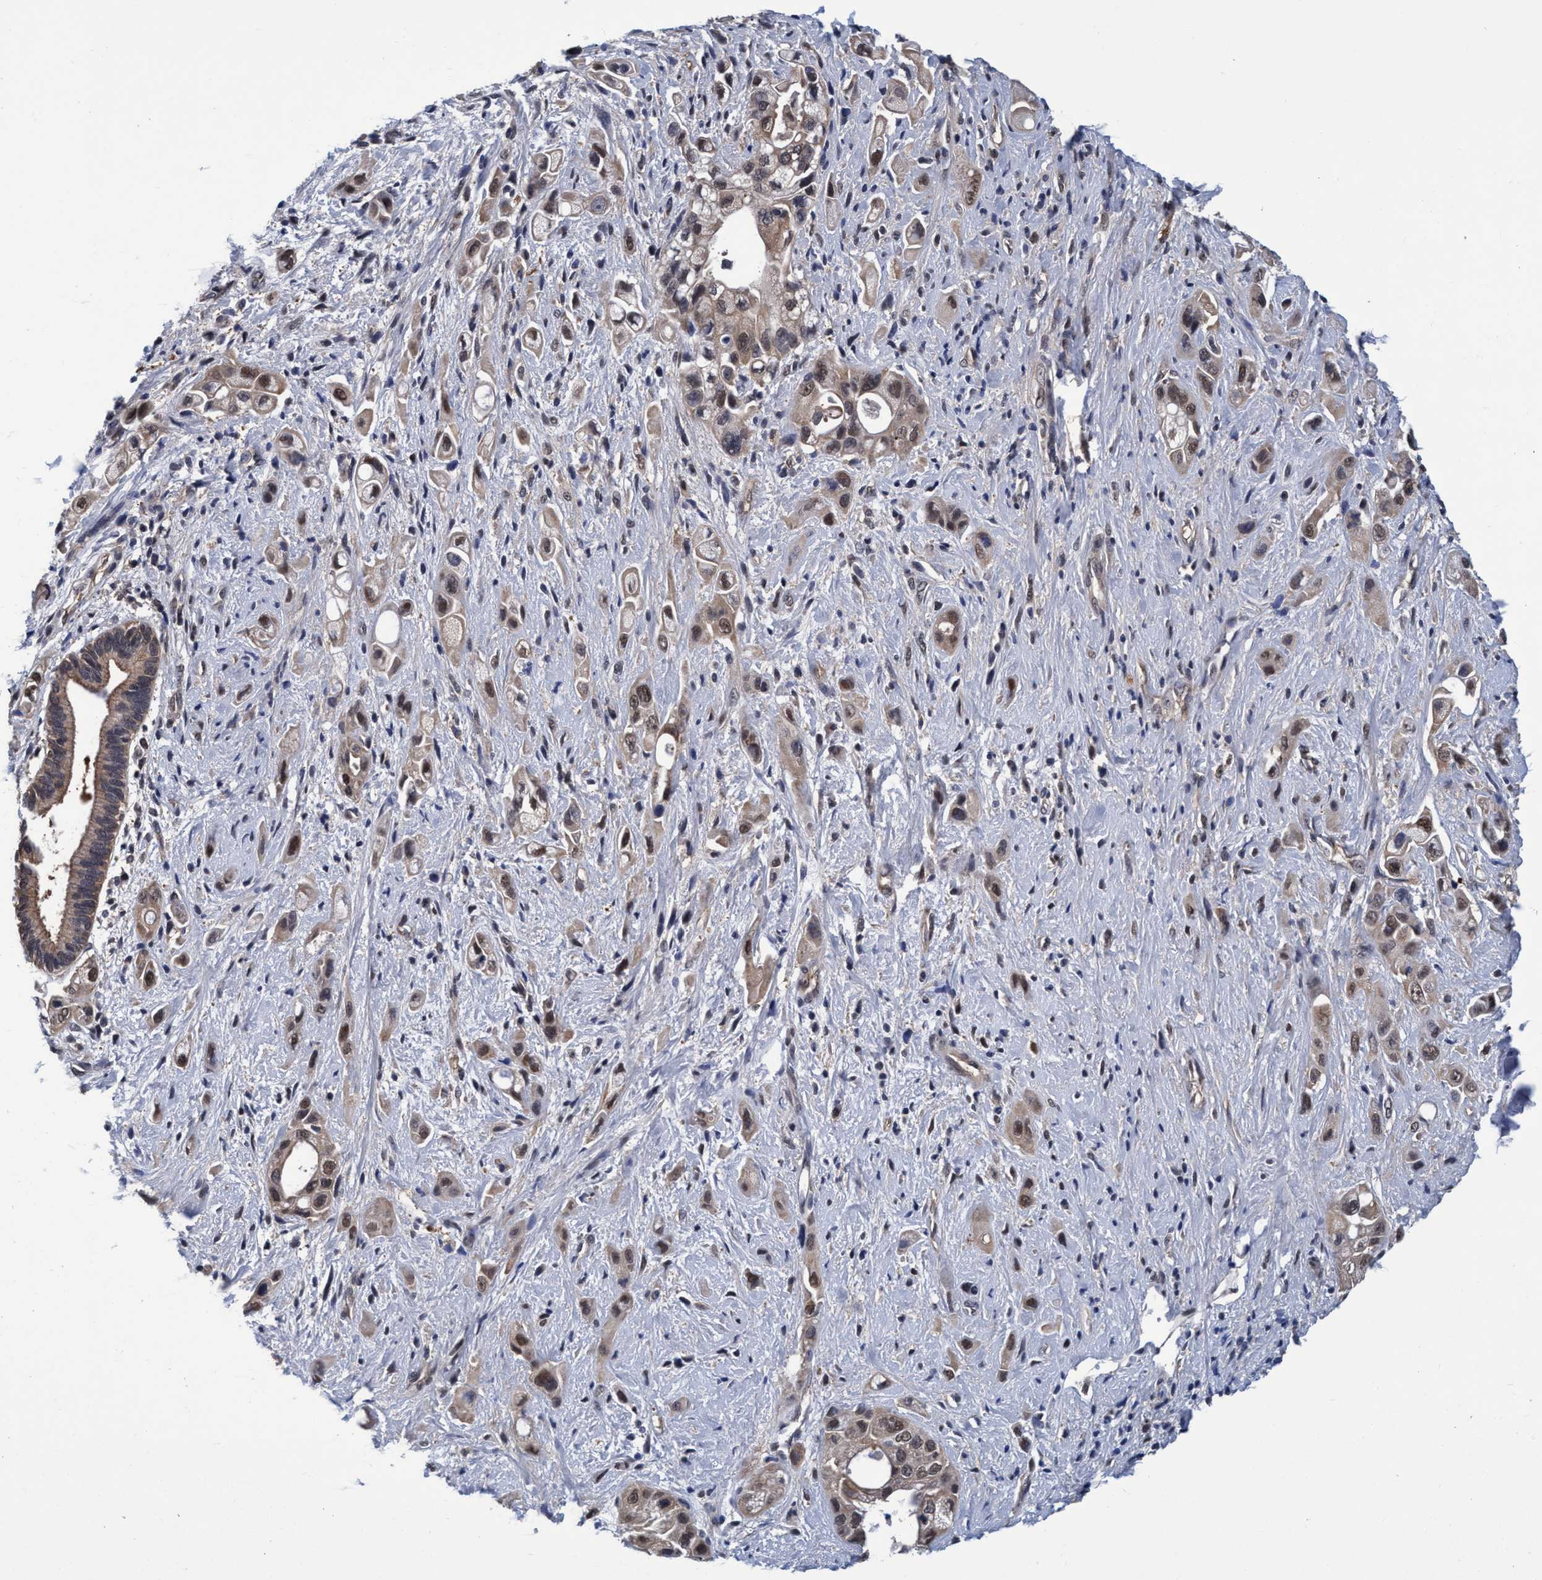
{"staining": {"intensity": "weak", "quantity": ">75%", "location": "cytoplasmic/membranous,nuclear"}, "tissue": "pancreatic cancer", "cell_type": "Tumor cells", "image_type": "cancer", "snomed": [{"axis": "morphology", "description": "Adenocarcinoma, NOS"}, {"axis": "topography", "description": "Pancreas"}], "caption": "Protein expression by IHC demonstrates weak cytoplasmic/membranous and nuclear positivity in approximately >75% of tumor cells in pancreatic cancer (adenocarcinoma).", "gene": "PSMD12", "patient": {"sex": "female", "age": 66}}